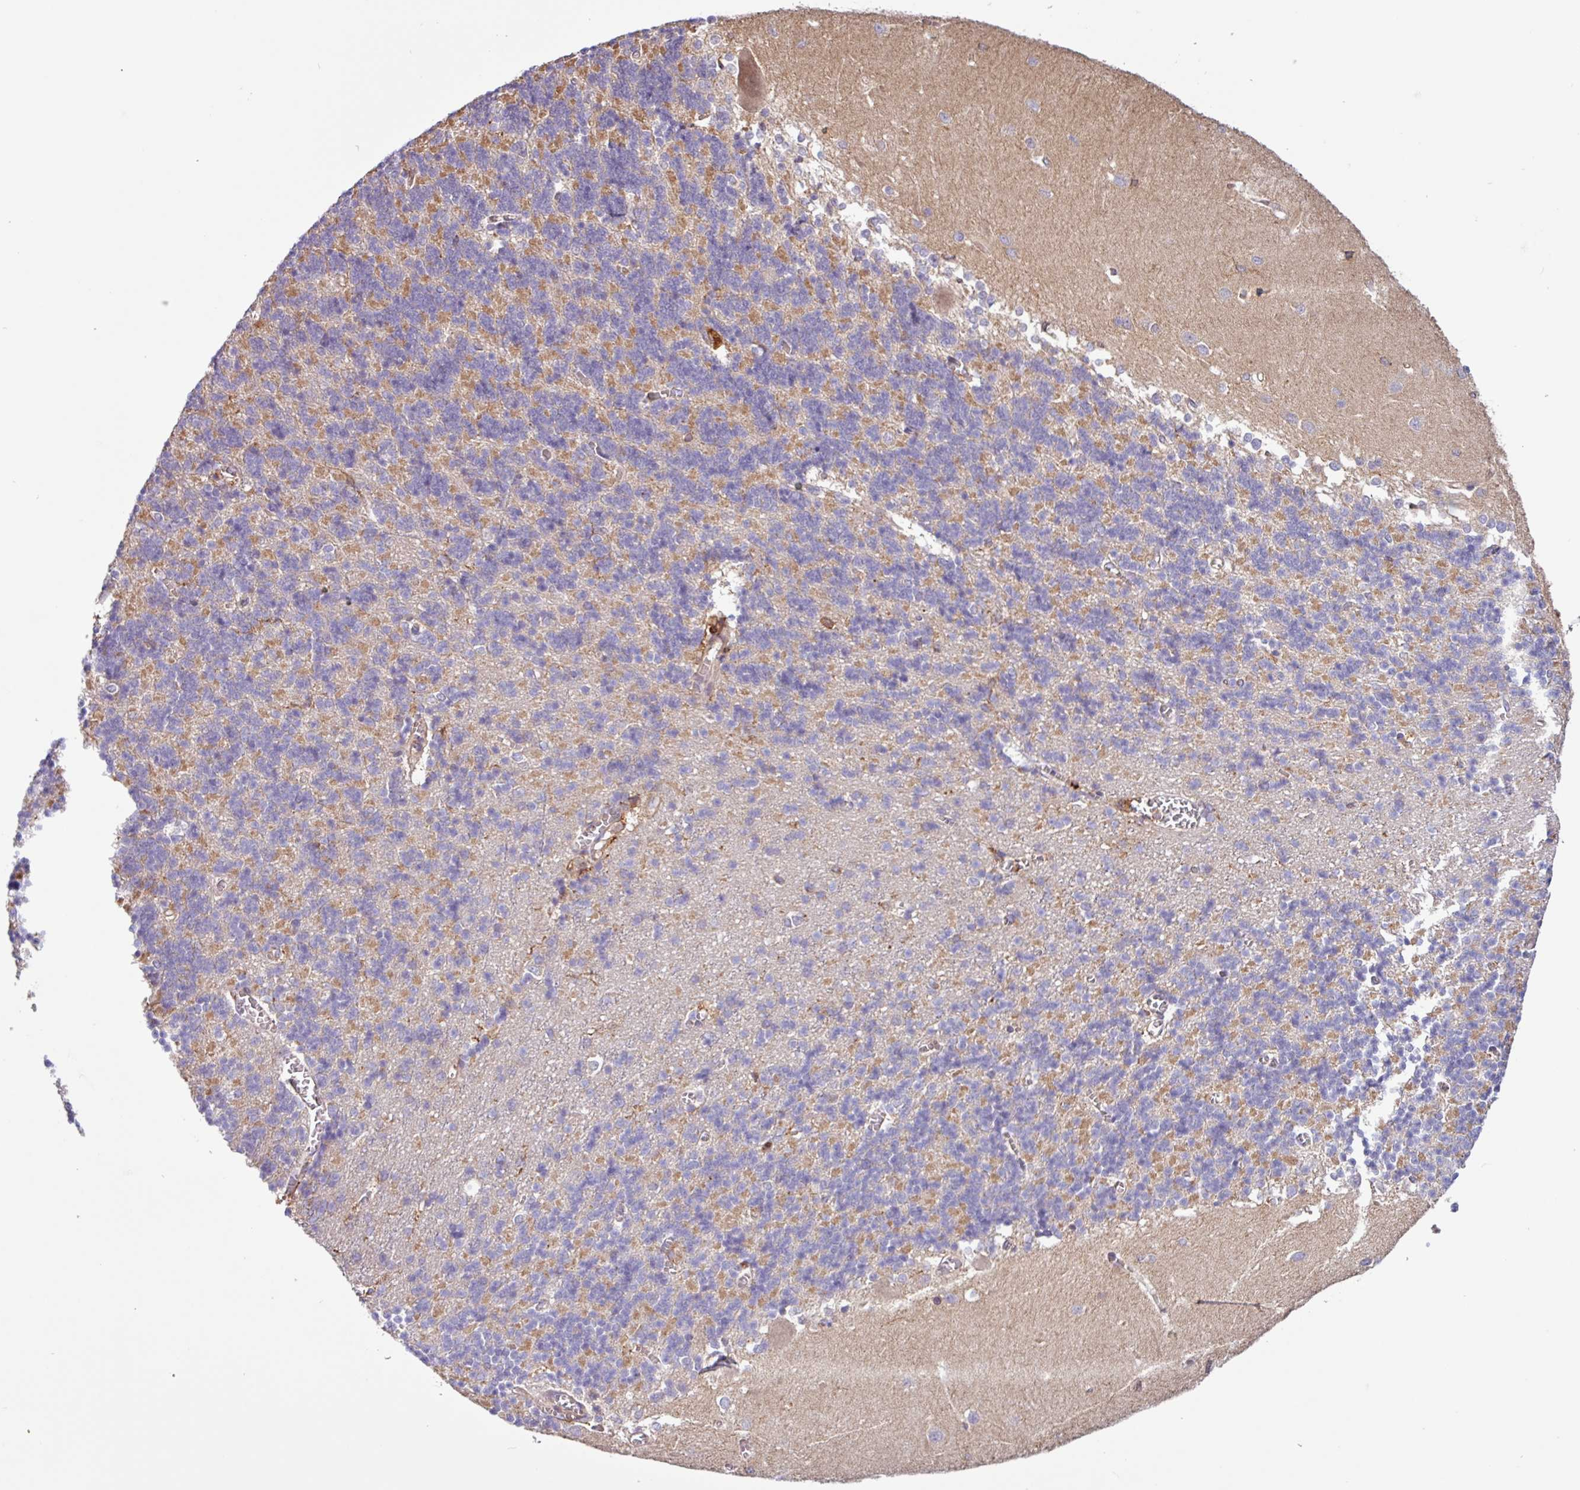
{"staining": {"intensity": "moderate", "quantity": "25%-75%", "location": "cytoplasmic/membranous"}, "tissue": "cerebellum", "cell_type": "Cells in granular layer", "image_type": "normal", "snomed": [{"axis": "morphology", "description": "Normal tissue, NOS"}, {"axis": "topography", "description": "Cerebellum"}], "caption": "Cerebellum stained for a protein (brown) displays moderate cytoplasmic/membranous positive positivity in about 25%-75% of cells in granular layer.", "gene": "ACTR3B", "patient": {"sex": "male", "age": 37}}